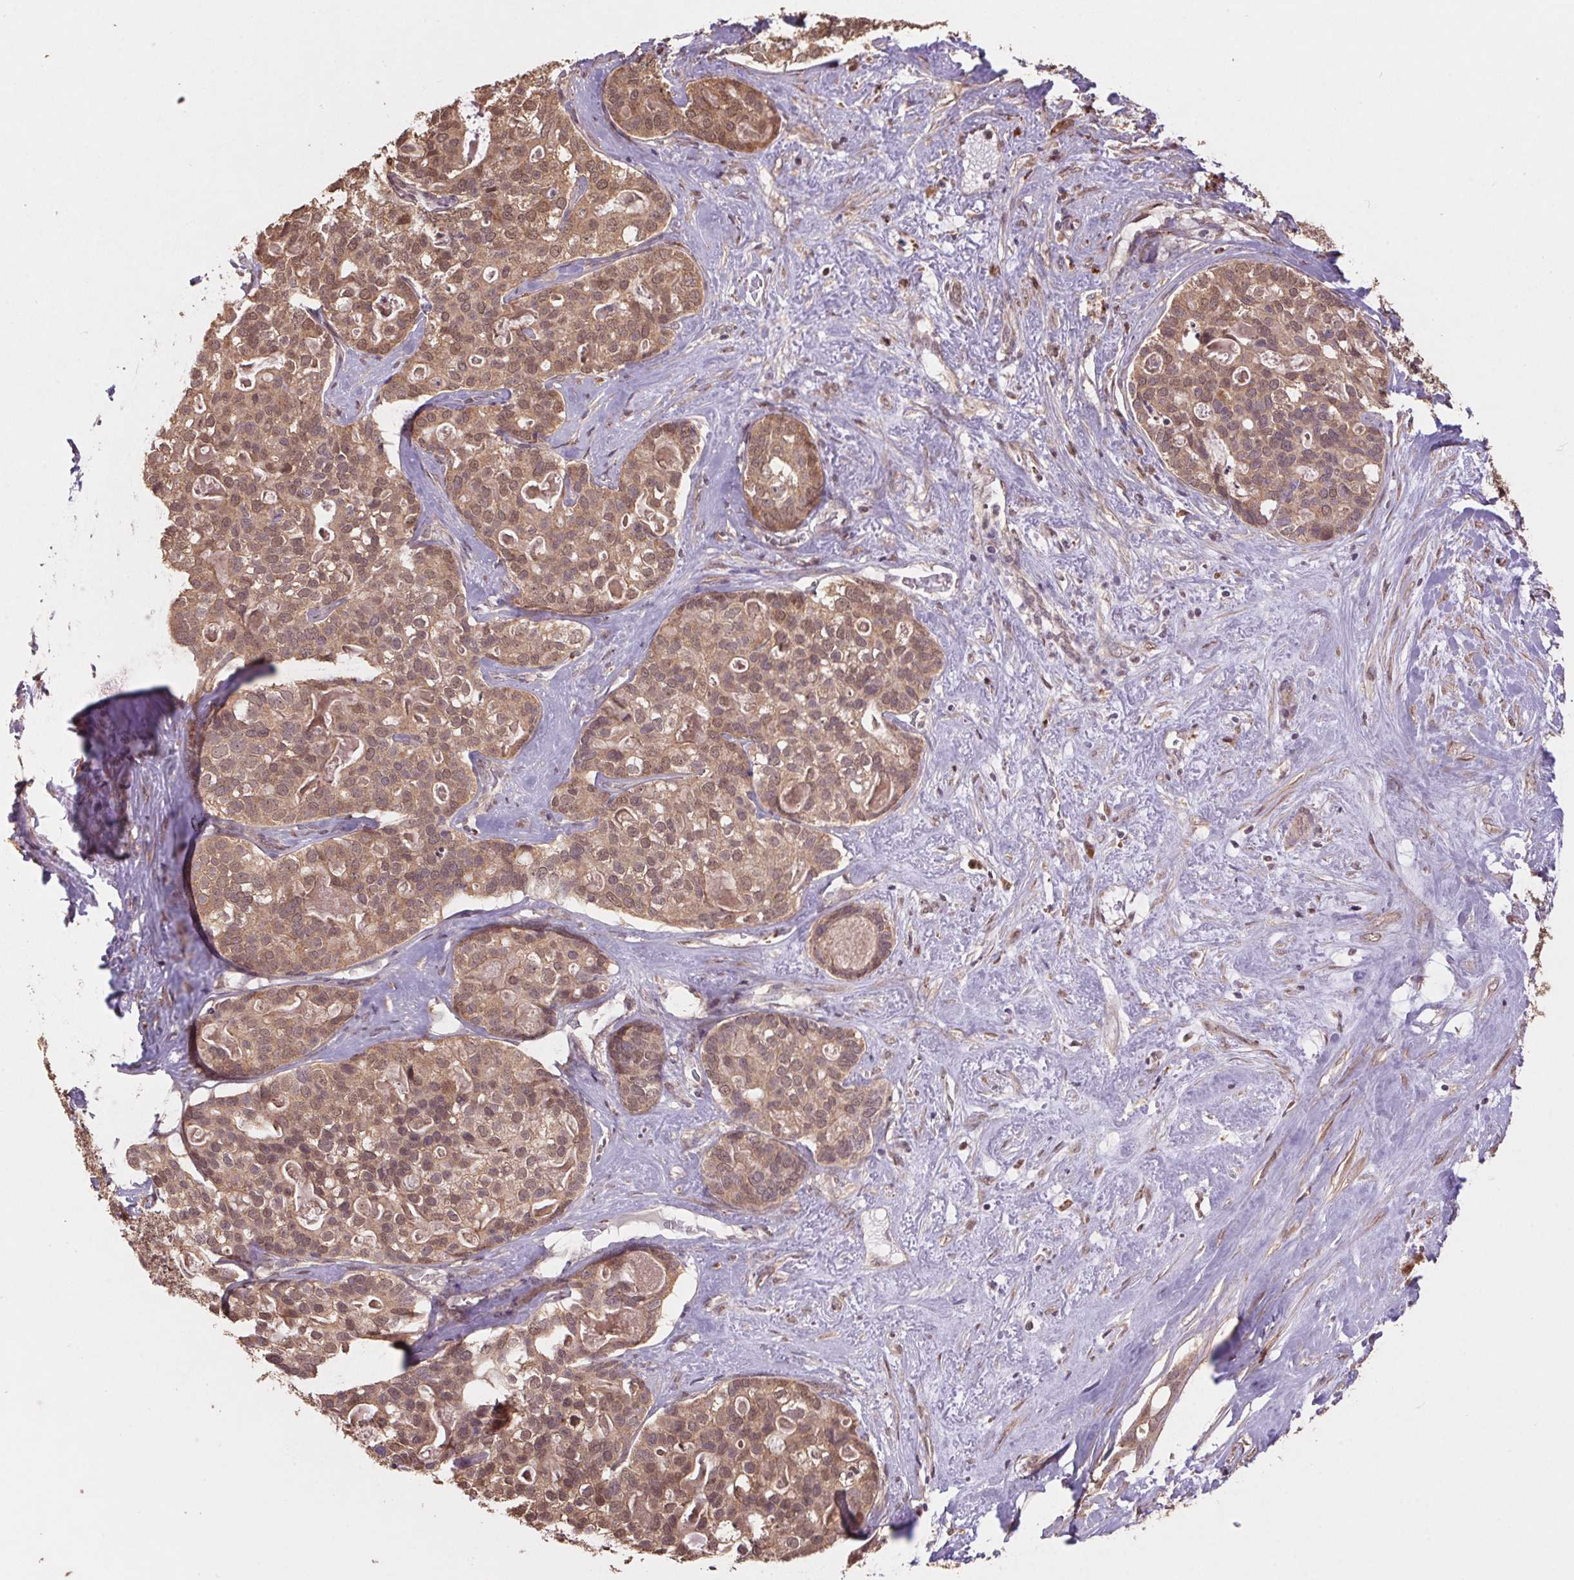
{"staining": {"intensity": "moderate", "quantity": ">75%", "location": "cytoplasmic/membranous,nuclear"}, "tissue": "liver cancer", "cell_type": "Tumor cells", "image_type": "cancer", "snomed": [{"axis": "morphology", "description": "Cholangiocarcinoma"}, {"axis": "topography", "description": "Liver"}], "caption": "Moderate cytoplasmic/membranous and nuclear protein expression is identified in approximately >75% of tumor cells in cholangiocarcinoma (liver). The protein of interest is stained brown, and the nuclei are stained in blue (DAB IHC with brightfield microscopy, high magnification).", "gene": "CUTA", "patient": {"sex": "male", "age": 56}}